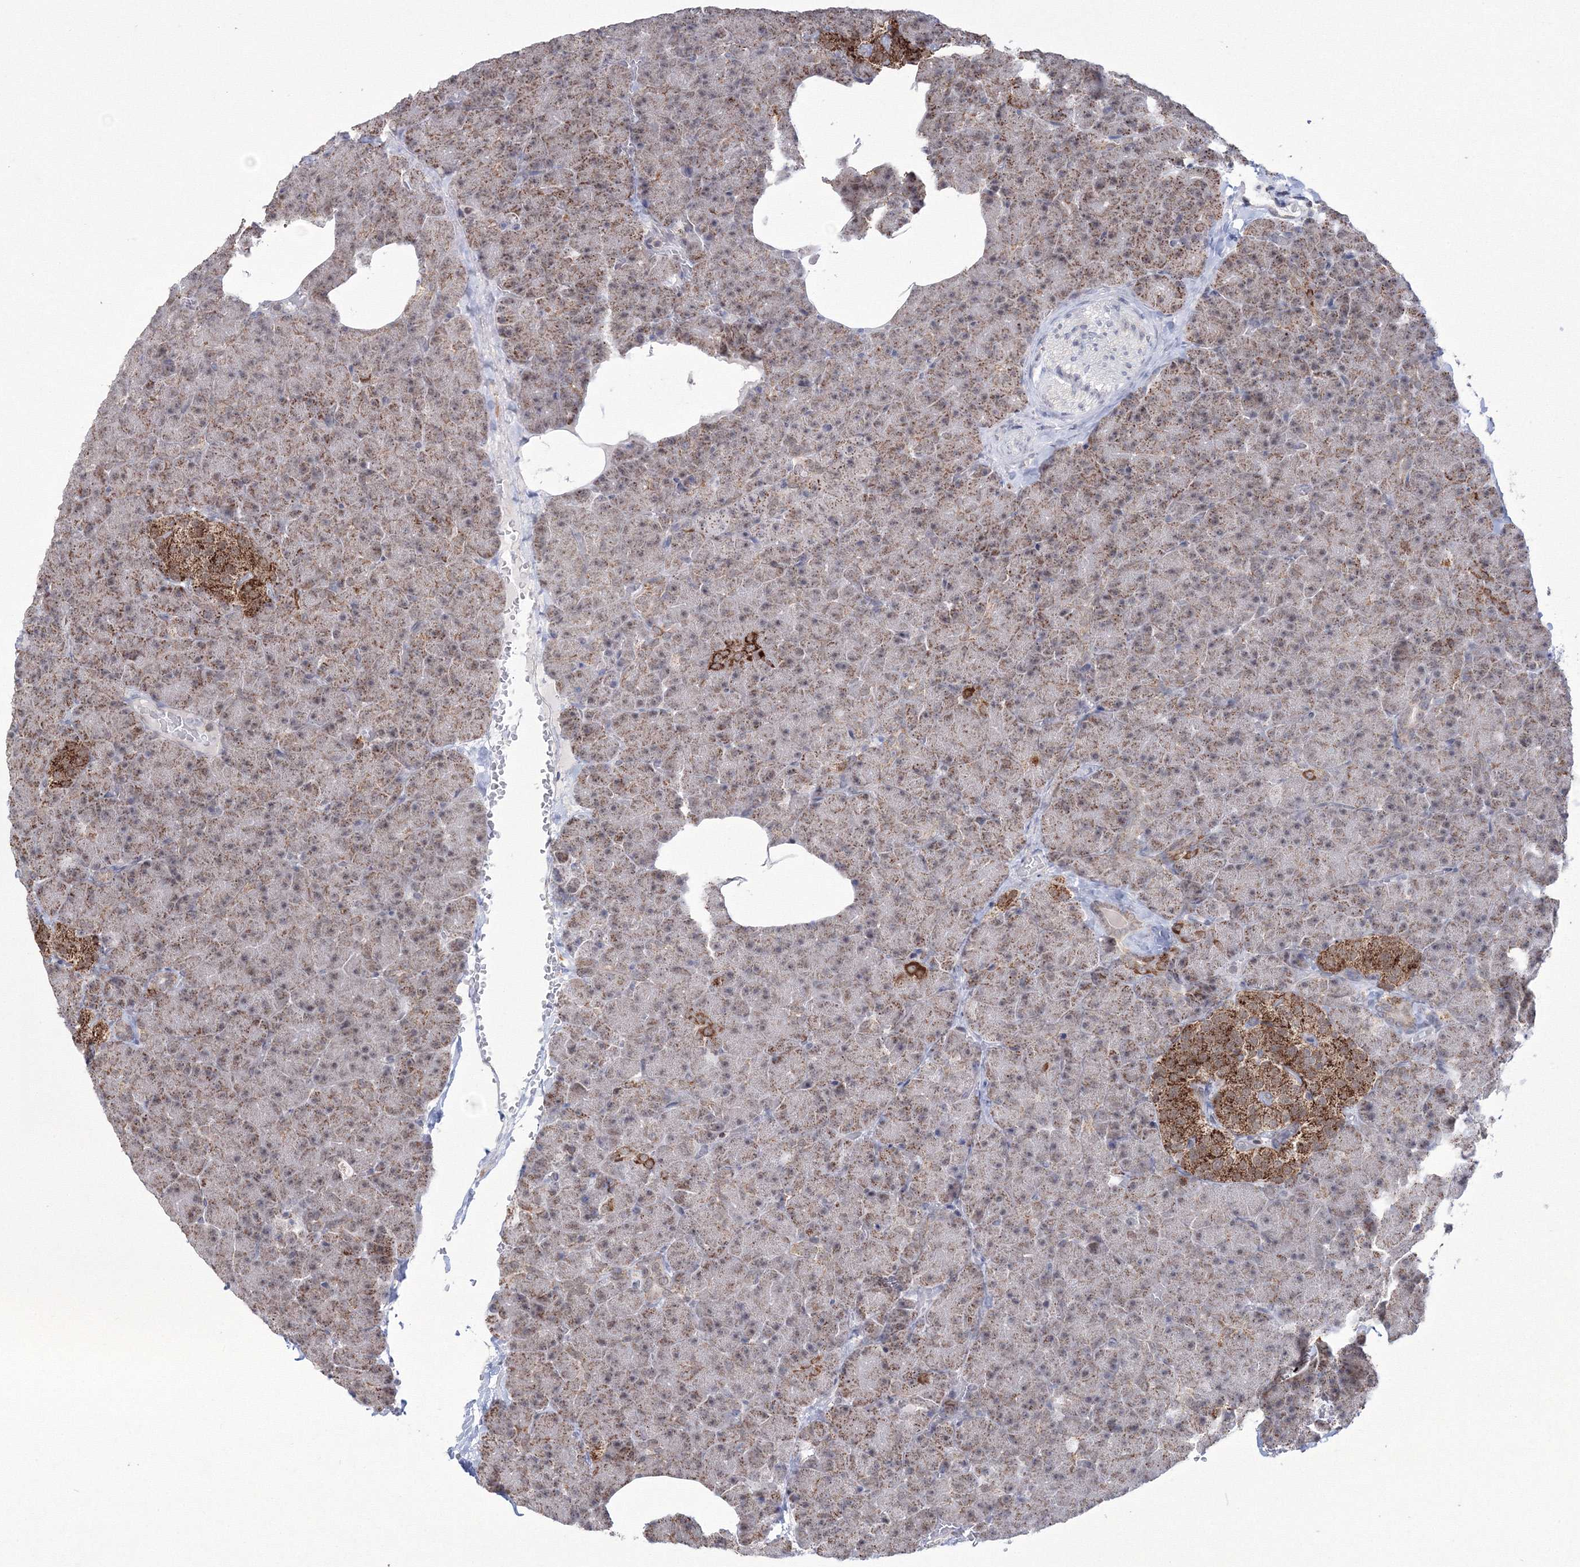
{"staining": {"intensity": "weak", "quantity": ">75%", "location": "cytoplasmic/membranous,nuclear"}, "tissue": "pancreas", "cell_type": "Exocrine glandular cells", "image_type": "normal", "snomed": [{"axis": "morphology", "description": "Normal tissue, NOS"}, {"axis": "morphology", "description": "Carcinoid, malignant, NOS"}, {"axis": "topography", "description": "Pancreas"}], "caption": "The photomicrograph displays immunohistochemical staining of unremarkable pancreas. There is weak cytoplasmic/membranous,nuclear positivity is appreciated in about >75% of exocrine glandular cells.", "gene": "GRSF1", "patient": {"sex": "female", "age": 35}}